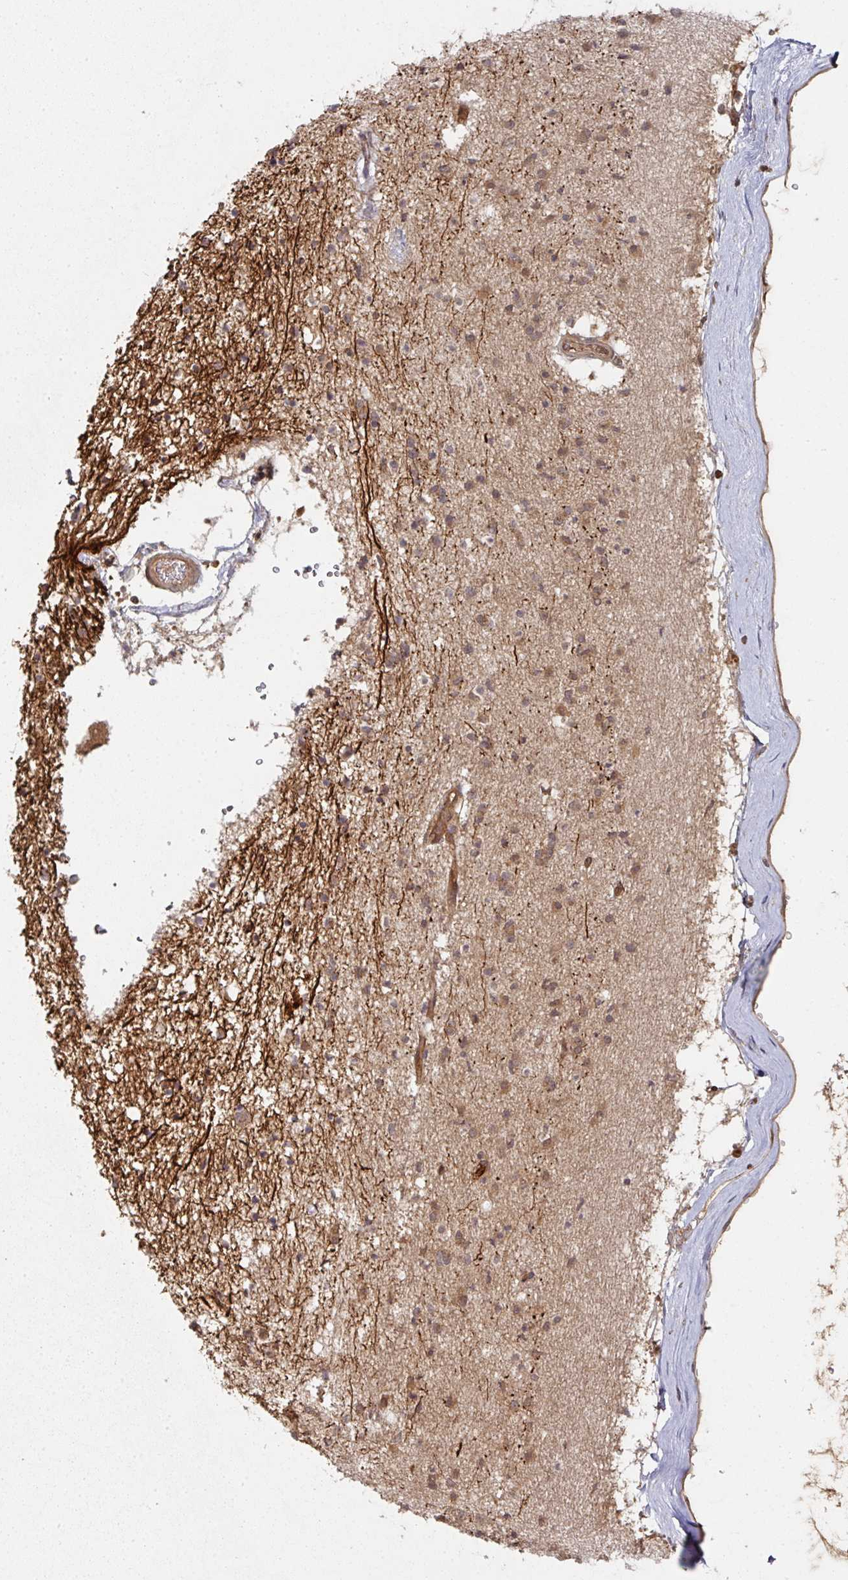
{"staining": {"intensity": "weak", "quantity": ">75%", "location": "cytoplasmic/membranous"}, "tissue": "caudate", "cell_type": "Glial cells", "image_type": "normal", "snomed": [{"axis": "morphology", "description": "Normal tissue, NOS"}, {"axis": "topography", "description": "Lateral ventricle wall"}], "caption": "Human caudate stained for a protein (brown) shows weak cytoplasmic/membranous positive staining in about >75% of glial cells.", "gene": "EIF4EBP2", "patient": {"sex": "male", "age": 58}}